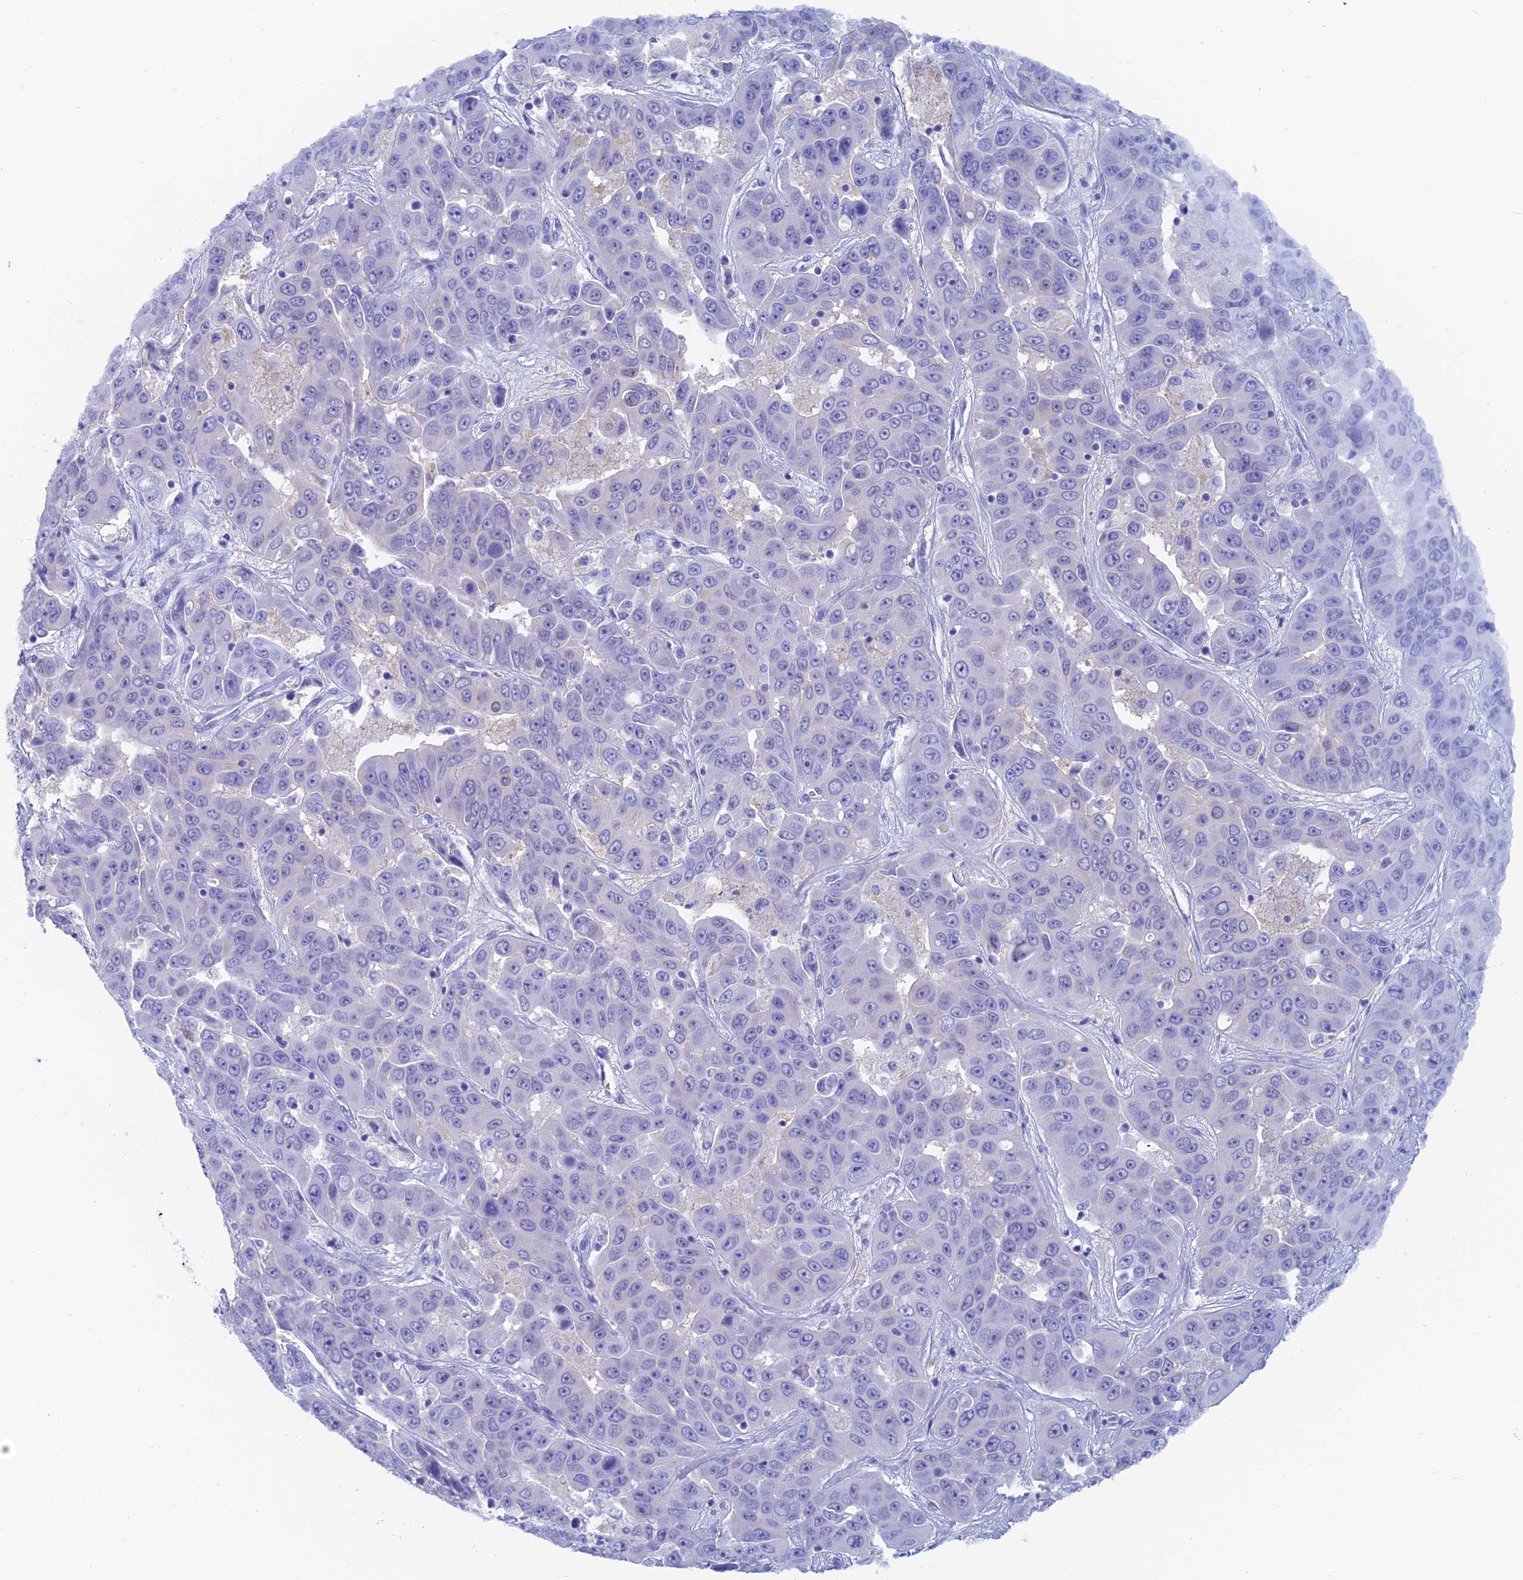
{"staining": {"intensity": "negative", "quantity": "none", "location": "none"}, "tissue": "liver cancer", "cell_type": "Tumor cells", "image_type": "cancer", "snomed": [{"axis": "morphology", "description": "Cholangiocarcinoma"}, {"axis": "topography", "description": "Liver"}], "caption": "Tumor cells are negative for protein expression in human liver cholangiocarcinoma. (DAB IHC, high magnification).", "gene": "CAPS", "patient": {"sex": "female", "age": 52}}